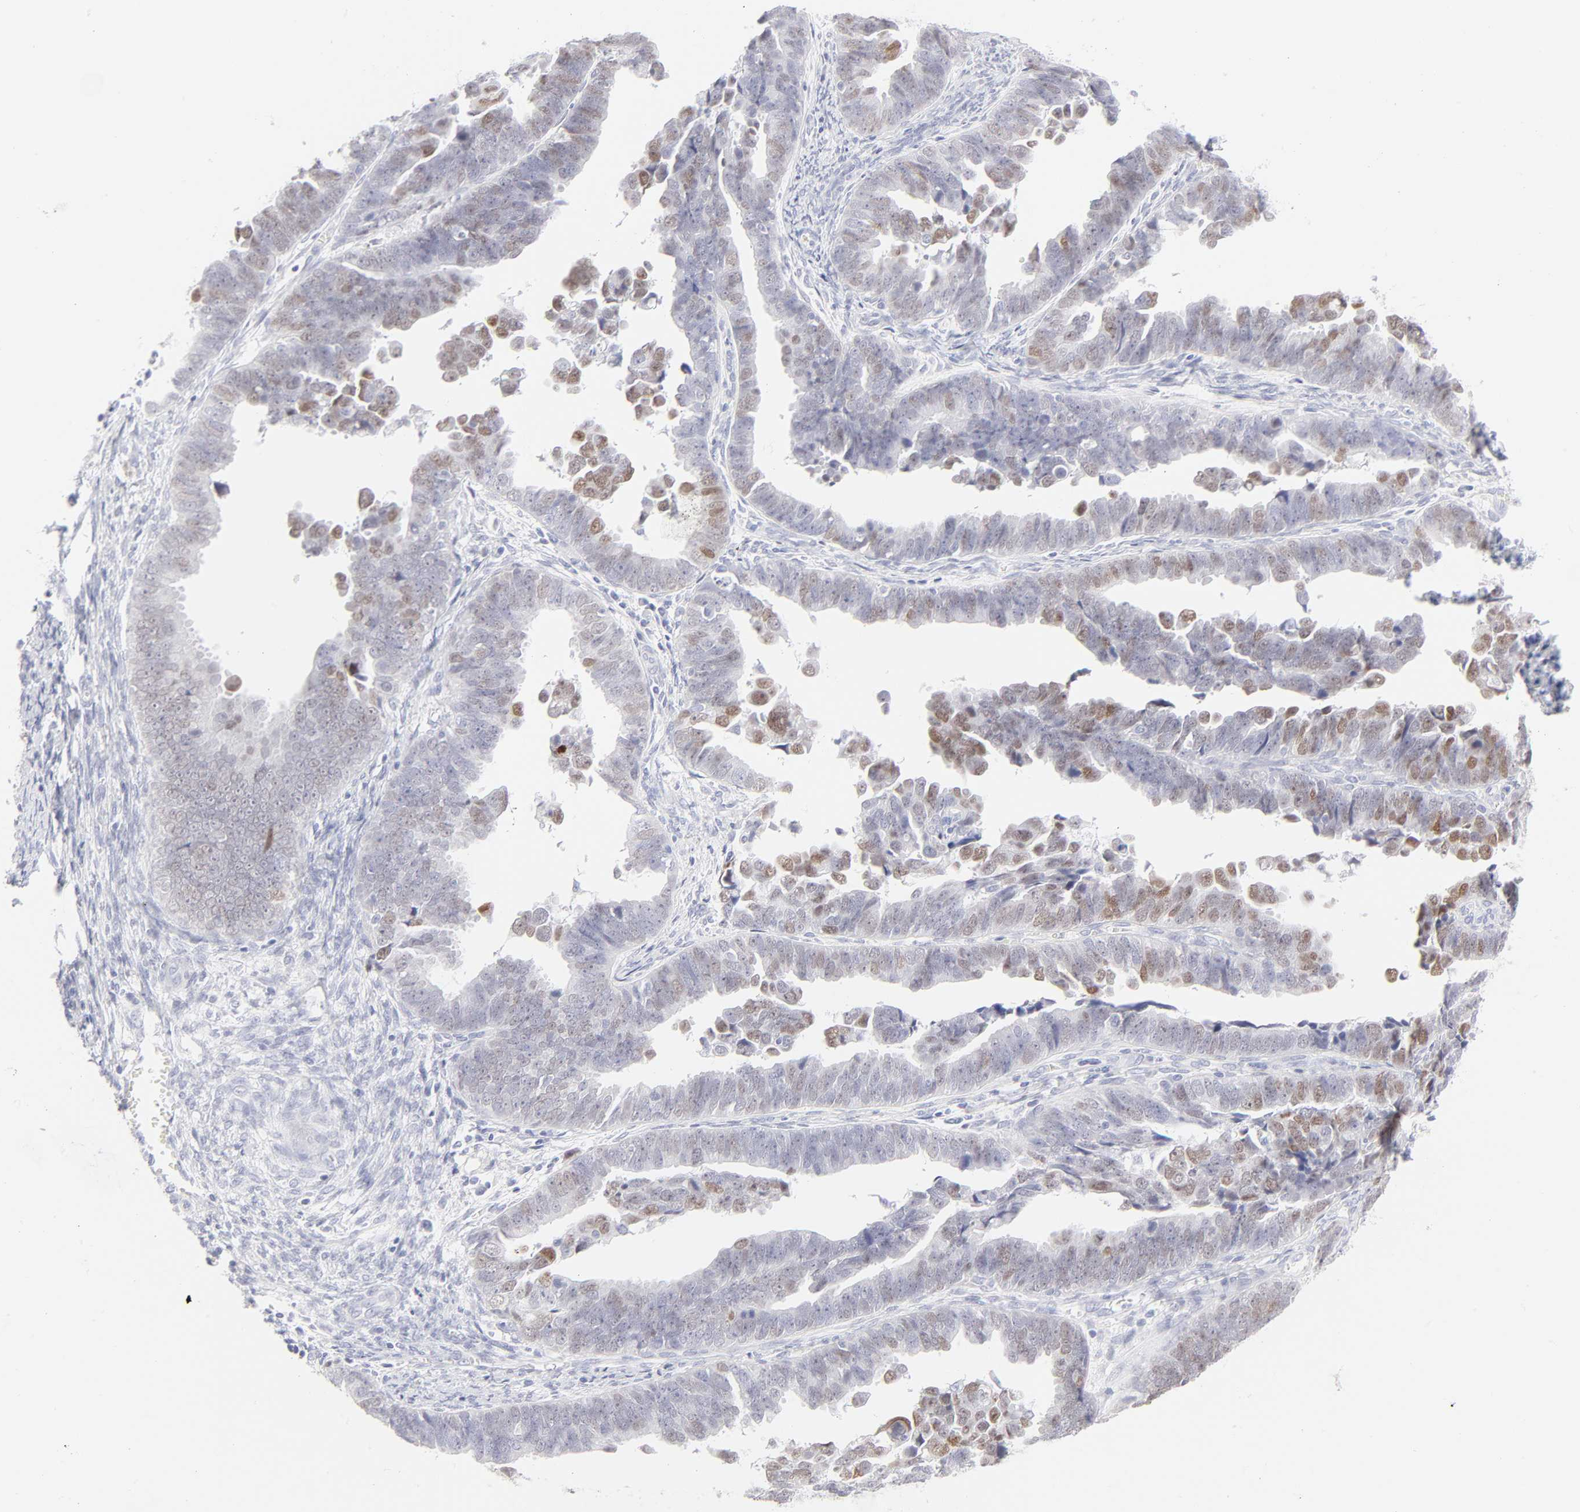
{"staining": {"intensity": "moderate", "quantity": "<25%", "location": "nuclear"}, "tissue": "endometrial cancer", "cell_type": "Tumor cells", "image_type": "cancer", "snomed": [{"axis": "morphology", "description": "Adenocarcinoma, NOS"}, {"axis": "topography", "description": "Endometrium"}], "caption": "DAB immunohistochemical staining of endometrial cancer (adenocarcinoma) reveals moderate nuclear protein positivity in about <25% of tumor cells. (IHC, brightfield microscopy, high magnification).", "gene": "ELF3", "patient": {"sex": "female", "age": 75}}